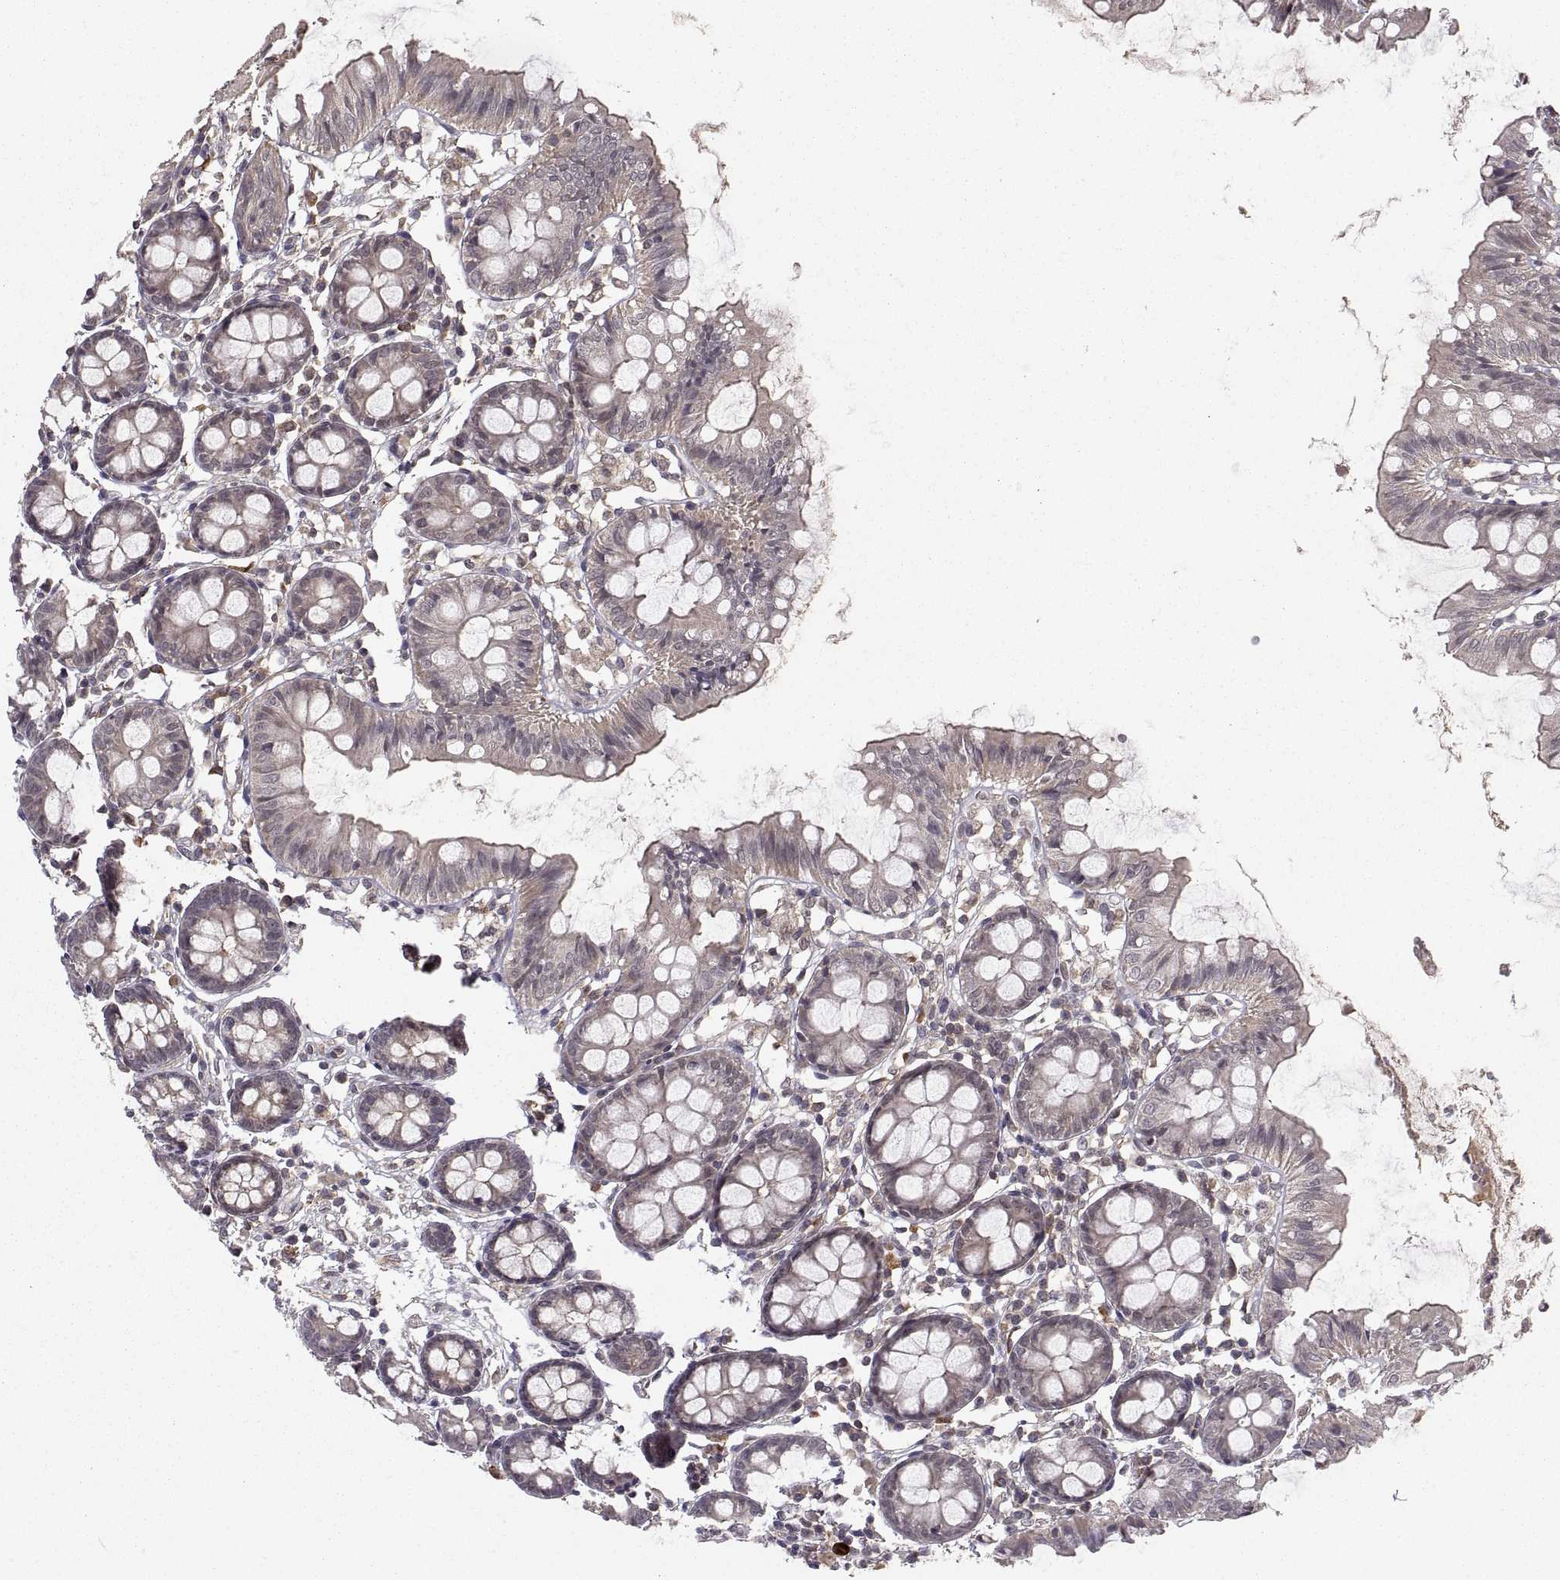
{"staining": {"intensity": "moderate", "quantity": ">75%", "location": "cytoplasmic/membranous"}, "tissue": "colon", "cell_type": "Endothelial cells", "image_type": "normal", "snomed": [{"axis": "morphology", "description": "Normal tissue, NOS"}, {"axis": "topography", "description": "Colon"}], "caption": "Immunohistochemistry (IHC) staining of benign colon, which shows medium levels of moderate cytoplasmic/membranous expression in approximately >75% of endothelial cells indicating moderate cytoplasmic/membranous protein positivity. The staining was performed using DAB (3,3'-diaminobenzidine) (brown) for protein detection and nuclei were counterstained in hematoxylin (blue).", "gene": "ABL2", "patient": {"sex": "female", "age": 84}}